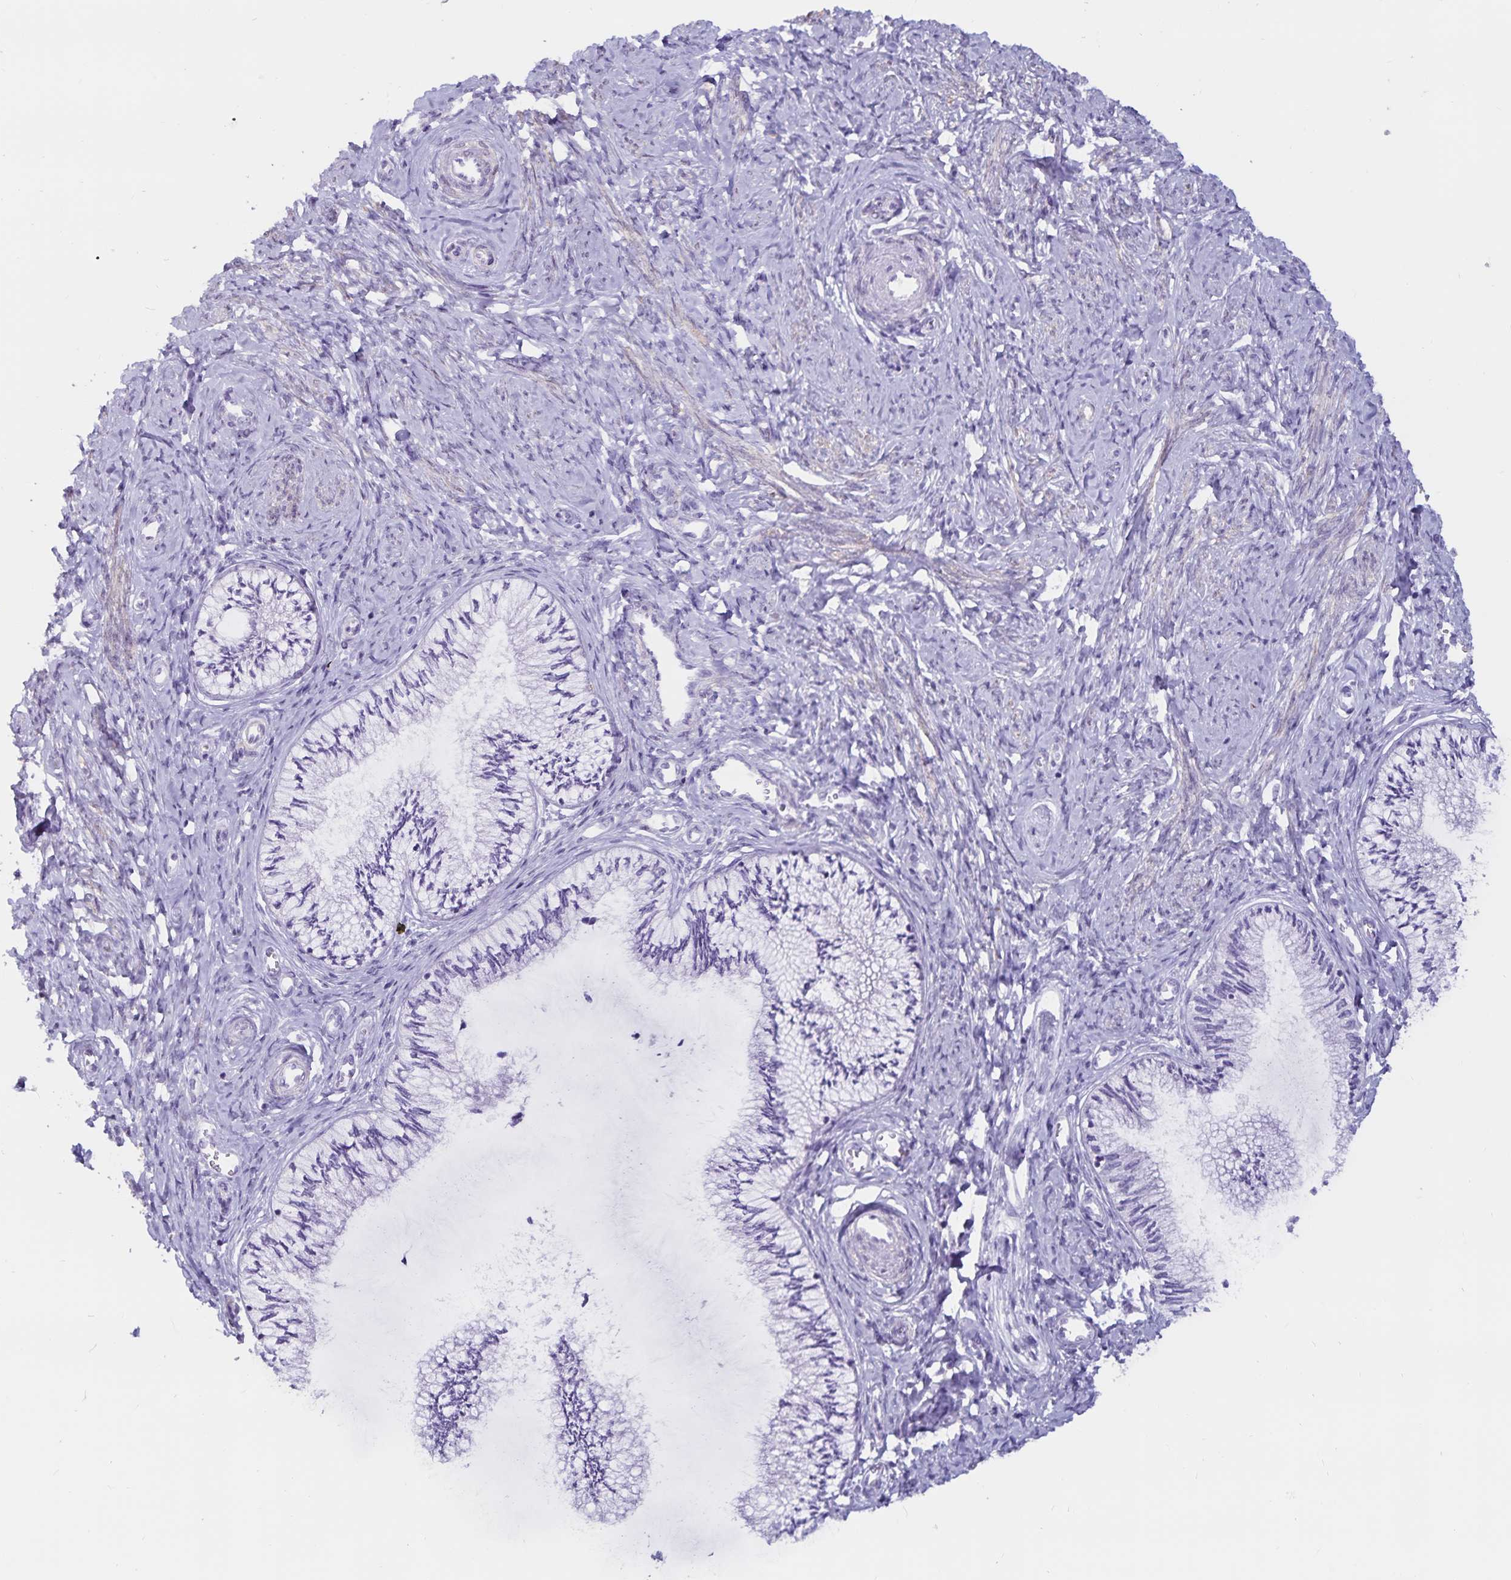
{"staining": {"intensity": "negative", "quantity": "none", "location": "none"}, "tissue": "cervix", "cell_type": "Glandular cells", "image_type": "normal", "snomed": [{"axis": "morphology", "description": "Normal tissue, NOS"}, {"axis": "topography", "description": "Cervix"}], "caption": "Immunohistochemistry micrograph of unremarkable cervix: cervix stained with DAB shows no significant protein staining in glandular cells. The staining is performed using DAB brown chromogen with nuclei counter-stained in using hematoxylin.", "gene": "GPR137", "patient": {"sex": "female", "age": 24}}